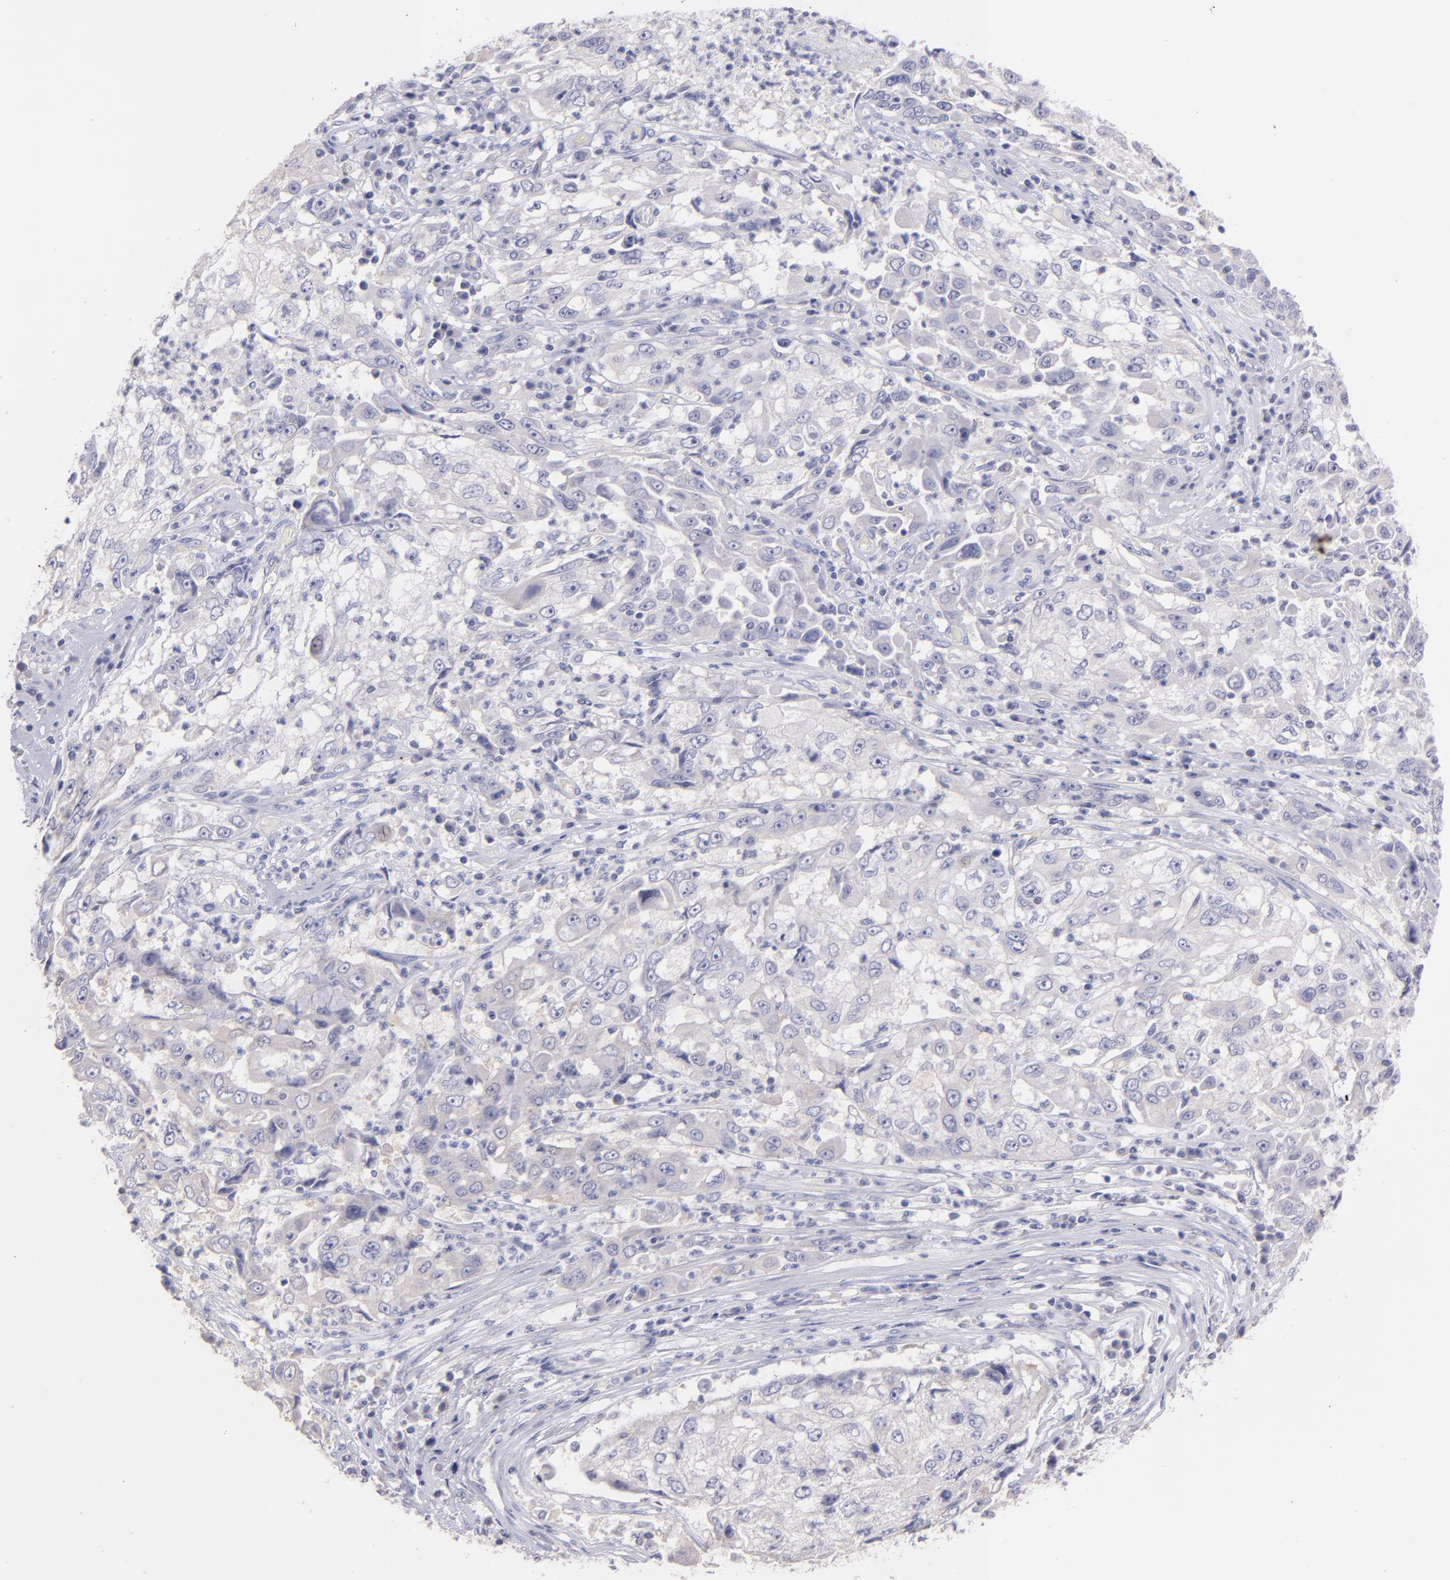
{"staining": {"intensity": "negative", "quantity": "none", "location": "none"}, "tissue": "cervical cancer", "cell_type": "Tumor cells", "image_type": "cancer", "snomed": [{"axis": "morphology", "description": "Squamous cell carcinoma, NOS"}, {"axis": "topography", "description": "Cervix"}], "caption": "Tumor cells are negative for protein expression in human squamous cell carcinoma (cervical).", "gene": "SNAP25", "patient": {"sex": "female", "age": 36}}